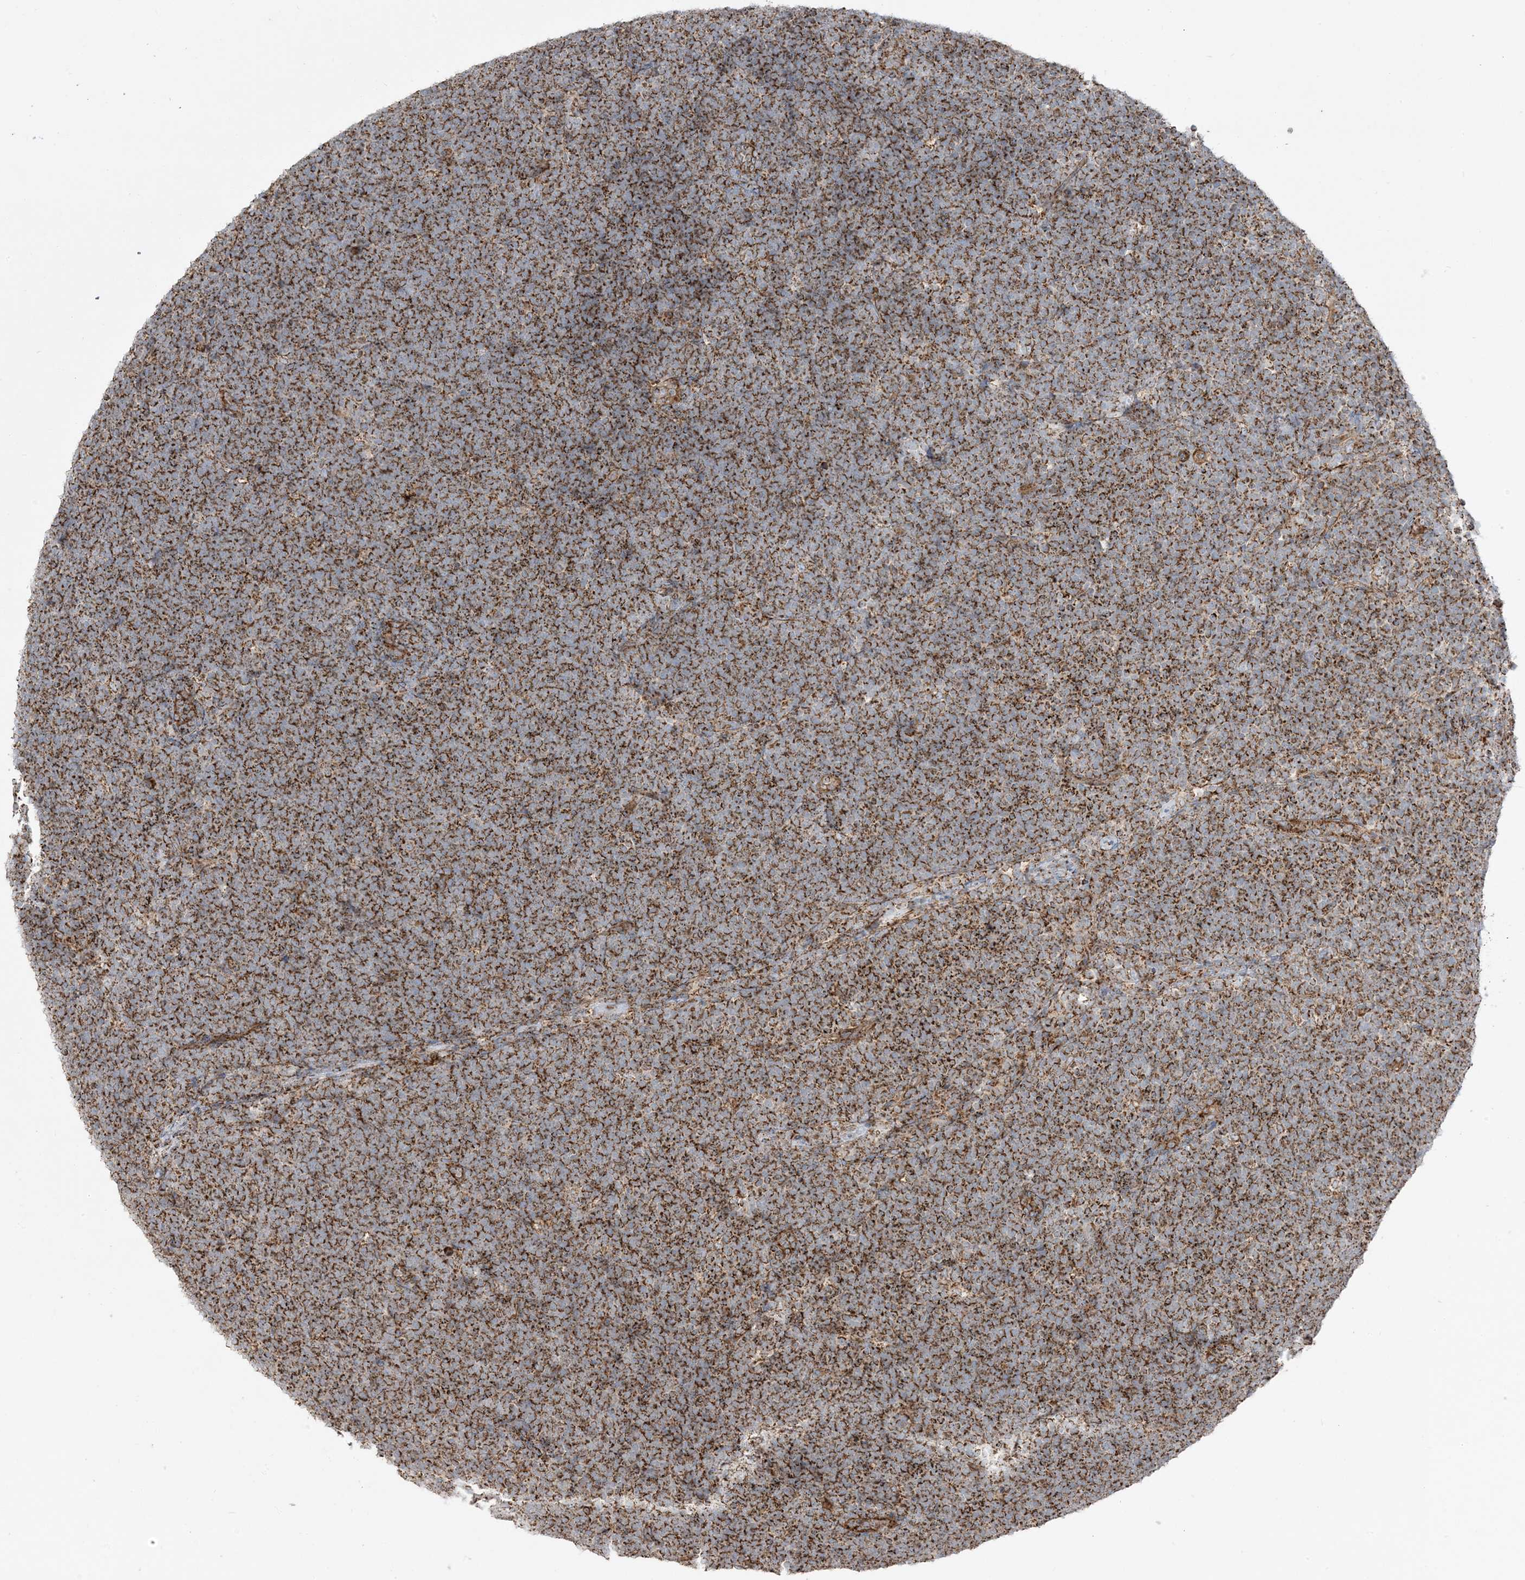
{"staining": {"intensity": "strong", "quantity": ">75%", "location": "cytoplasmic/membranous"}, "tissue": "lymphoma", "cell_type": "Tumor cells", "image_type": "cancer", "snomed": [{"axis": "morphology", "description": "Malignant lymphoma, non-Hodgkin's type, High grade"}, {"axis": "topography", "description": "Lymph node"}], "caption": "Immunohistochemical staining of human malignant lymphoma, non-Hodgkin's type (high-grade) shows strong cytoplasmic/membranous protein positivity in about >75% of tumor cells.", "gene": "AARS2", "patient": {"sex": "male", "age": 13}}